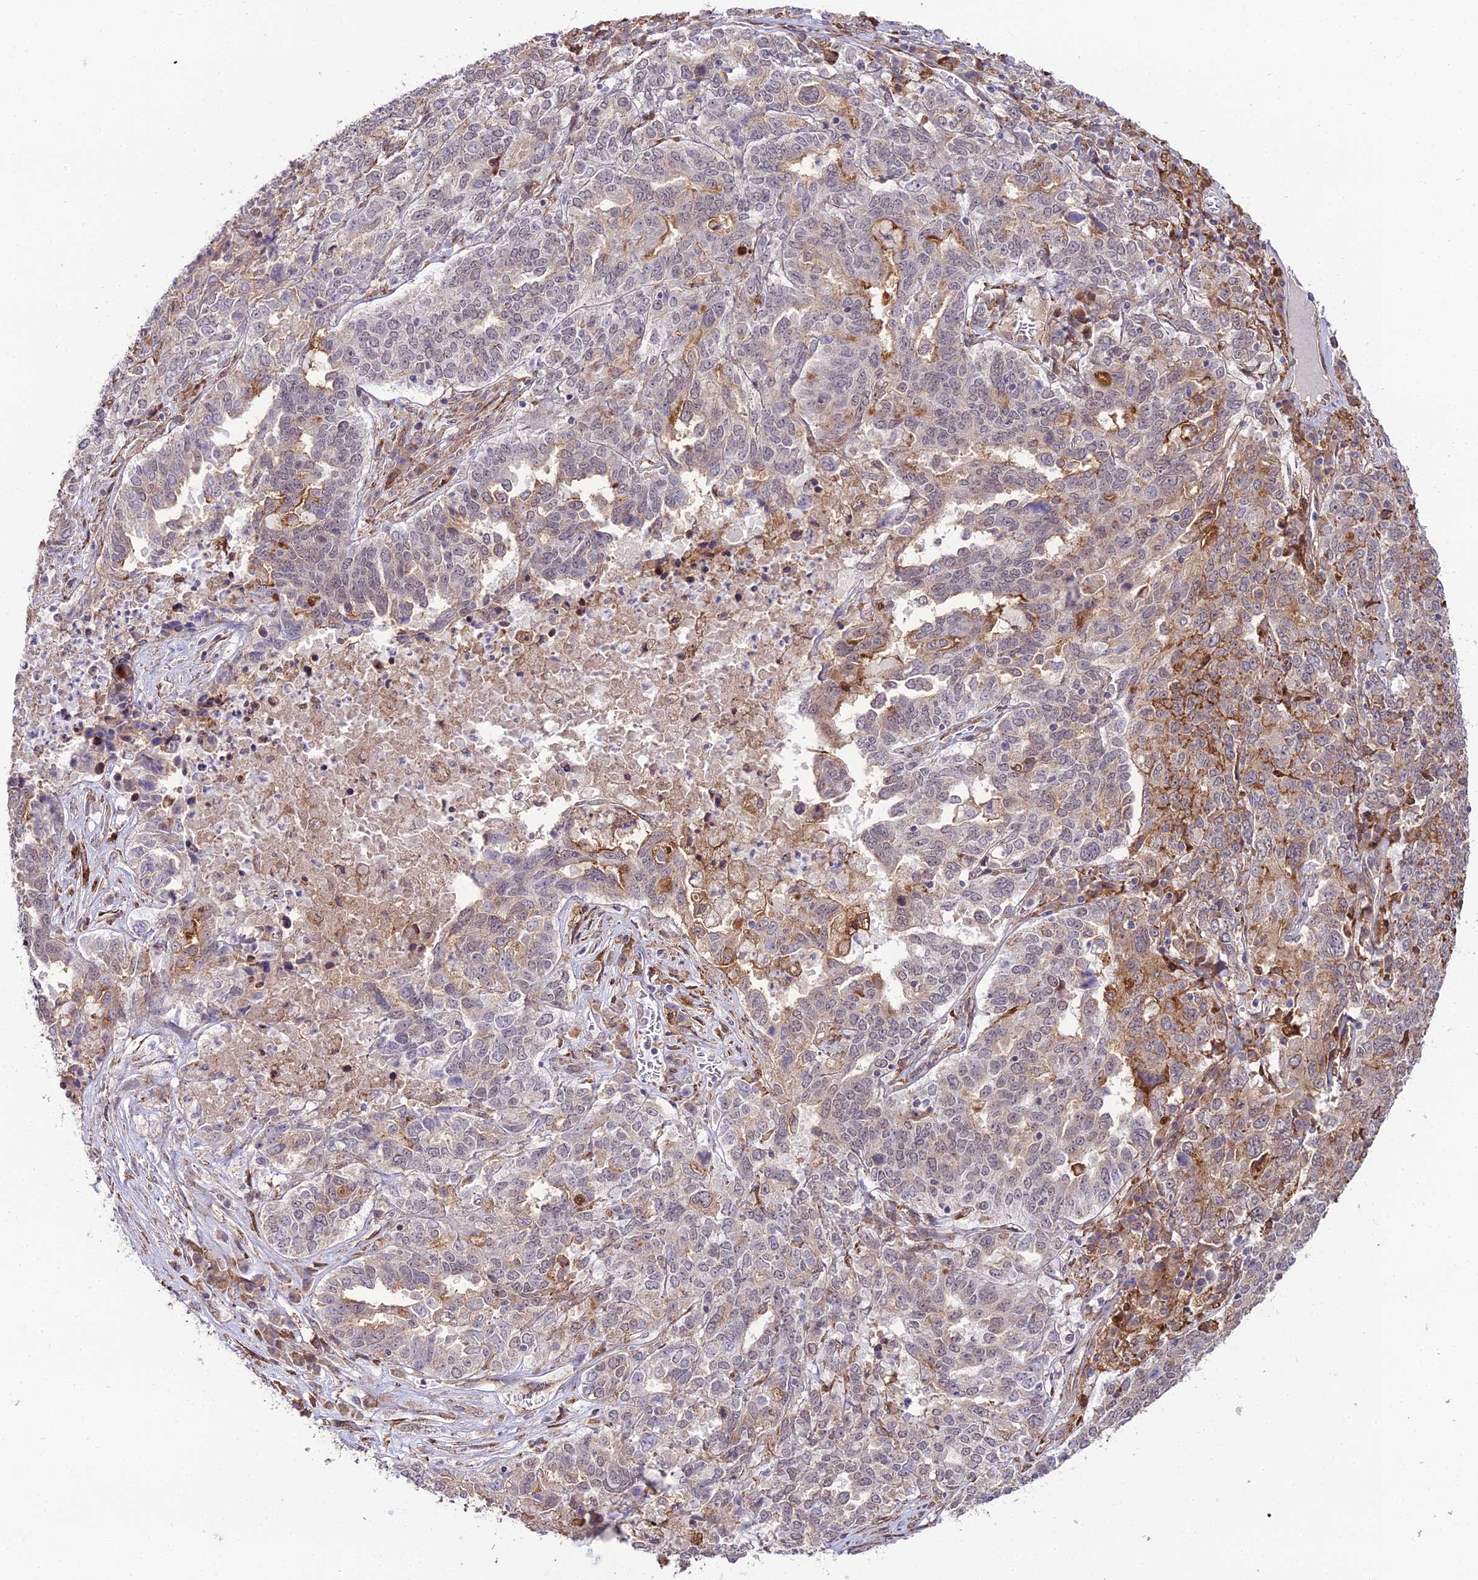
{"staining": {"intensity": "moderate", "quantity": "<25%", "location": "cytoplasmic/membranous"}, "tissue": "ovarian cancer", "cell_type": "Tumor cells", "image_type": "cancer", "snomed": [{"axis": "morphology", "description": "Carcinoma, endometroid"}, {"axis": "topography", "description": "Ovary"}], "caption": "Immunohistochemistry (IHC) image of ovarian endometroid carcinoma stained for a protein (brown), which exhibits low levels of moderate cytoplasmic/membranous staining in approximately <25% of tumor cells.", "gene": "TROAP", "patient": {"sex": "female", "age": 62}}